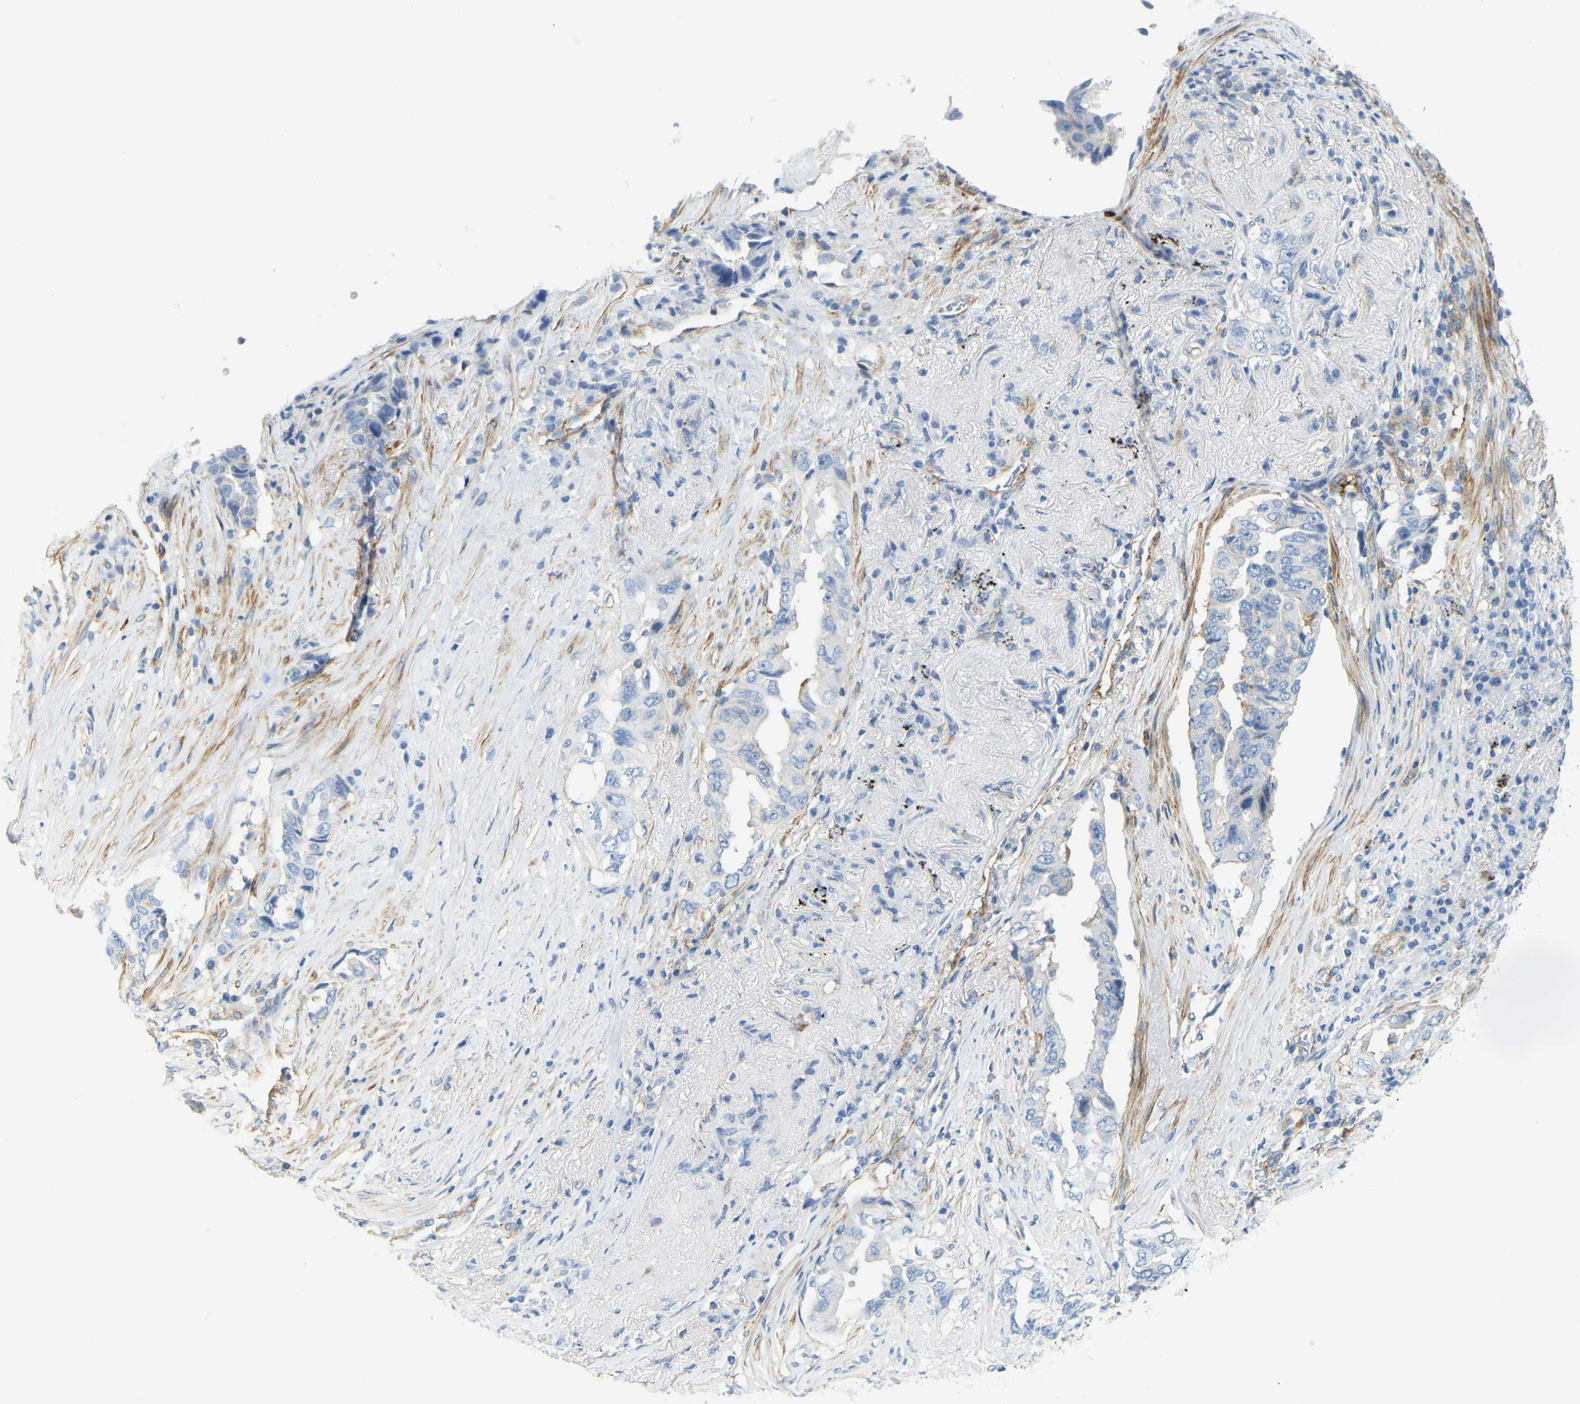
{"staining": {"intensity": "negative", "quantity": "none", "location": "none"}, "tissue": "lung cancer", "cell_type": "Tumor cells", "image_type": "cancer", "snomed": [{"axis": "morphology", "description": "Adenocarcinoma, NOS"}, {"axis": "topography", "description": "Lung"}], "caption": "Adenocarcinoma (lung) was stained to show a protein in brown. There is no significant positivity in tumor cells.", "gene": "MYL3", "patient": {"sex": "female", "age": 51}}